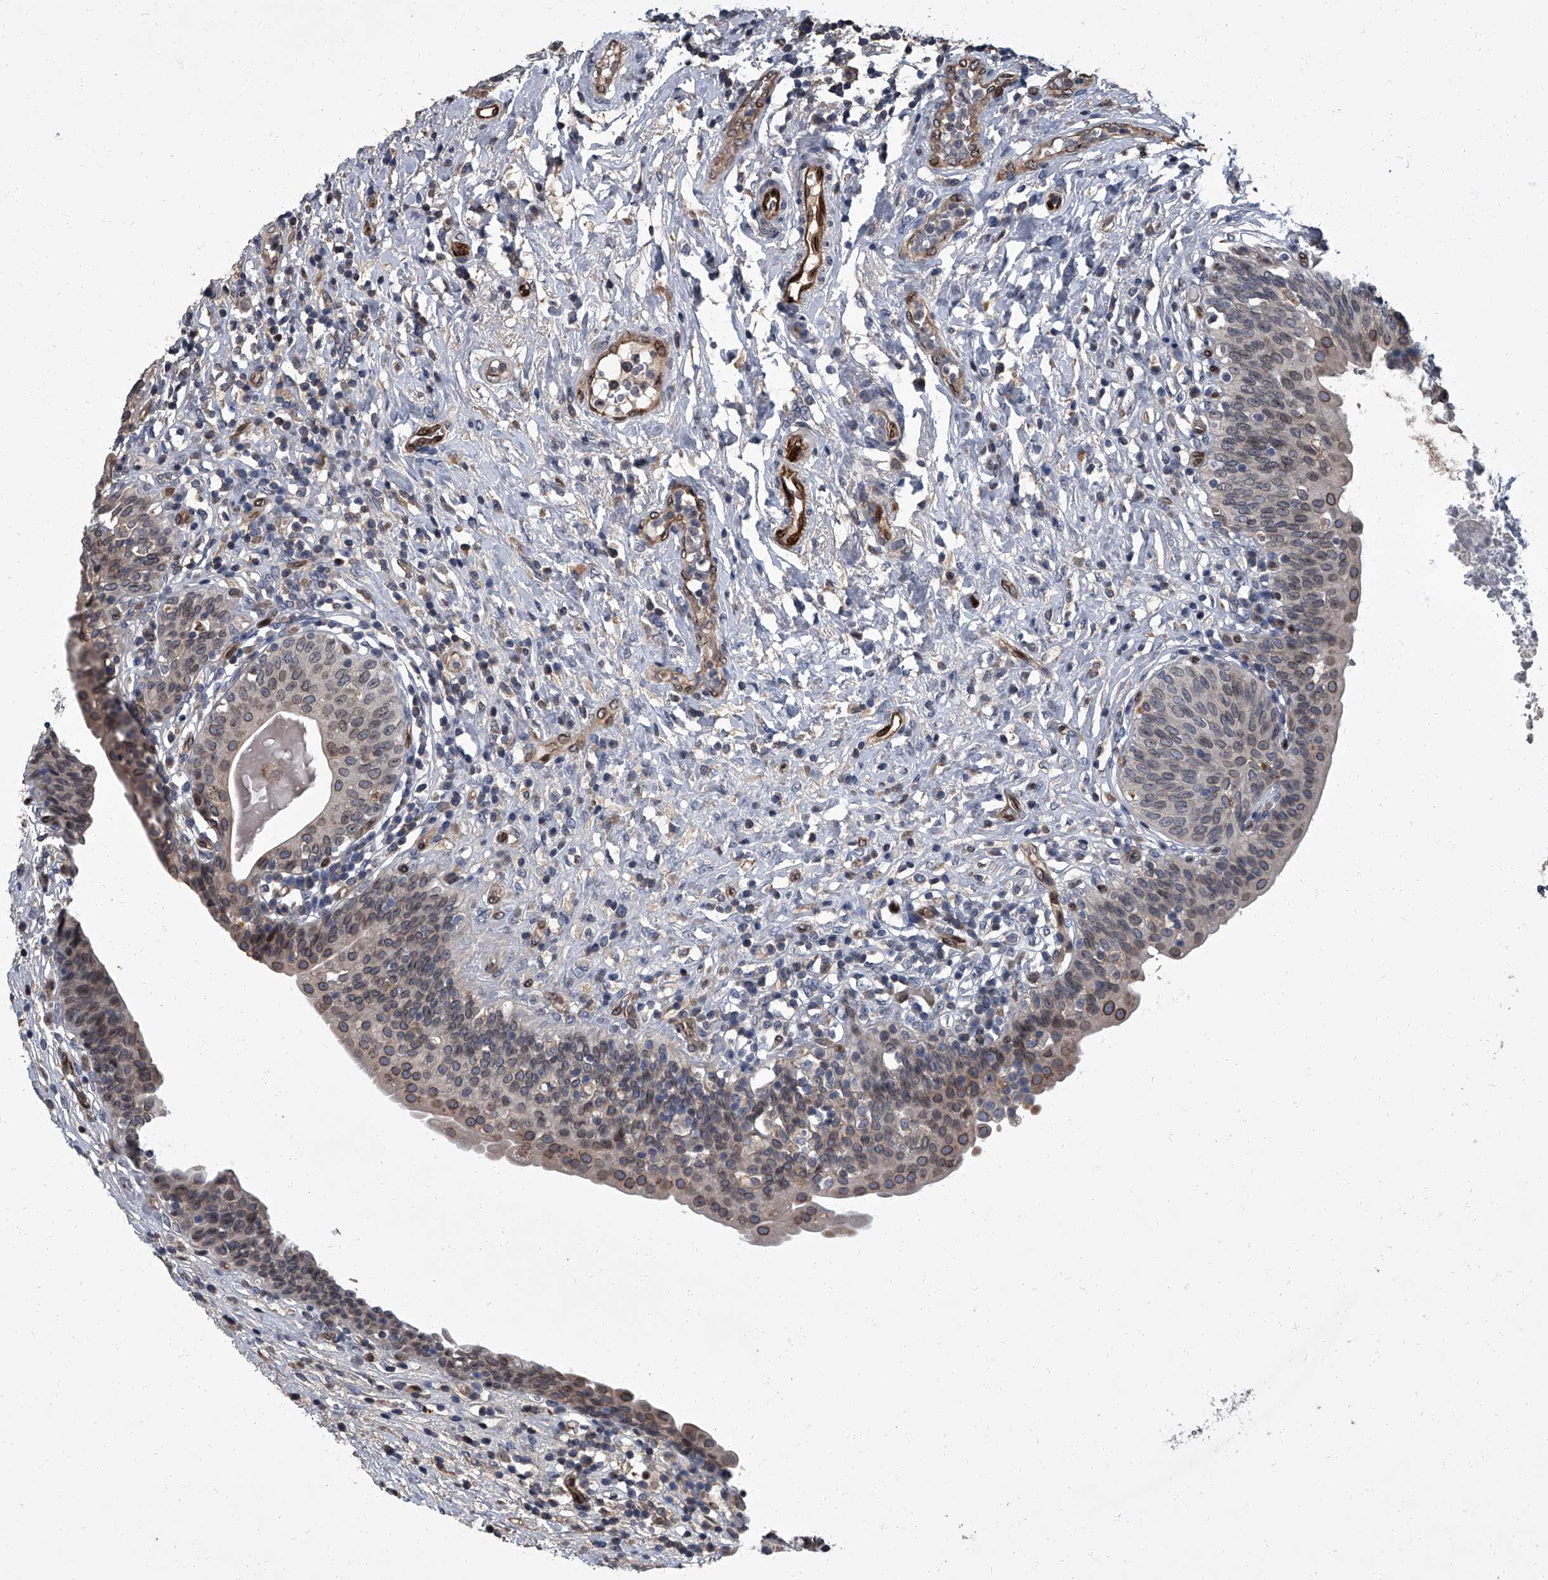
{"staining": {"intensity": "moderate", "quantity": "25%-75%", "location": "cytoplasmic/membranous,nuclear"}, "tissue": "urinary bladder", "cell_type": "Urothelial cells", "image_type": "normal", "snomed": [{"axis": "morphology", "description": "Normal tissue, NOS"}, {"axis": "topography", "description": "Urinary bladder"}], "caption": "Moderate cytoplasmic/membranous,nuclear staining is identified in about 25%-75% of urothelial cells in normal urinary bladder.", "gene": "LRRC8C", "patient": {"sex": "male", "age": 83}}